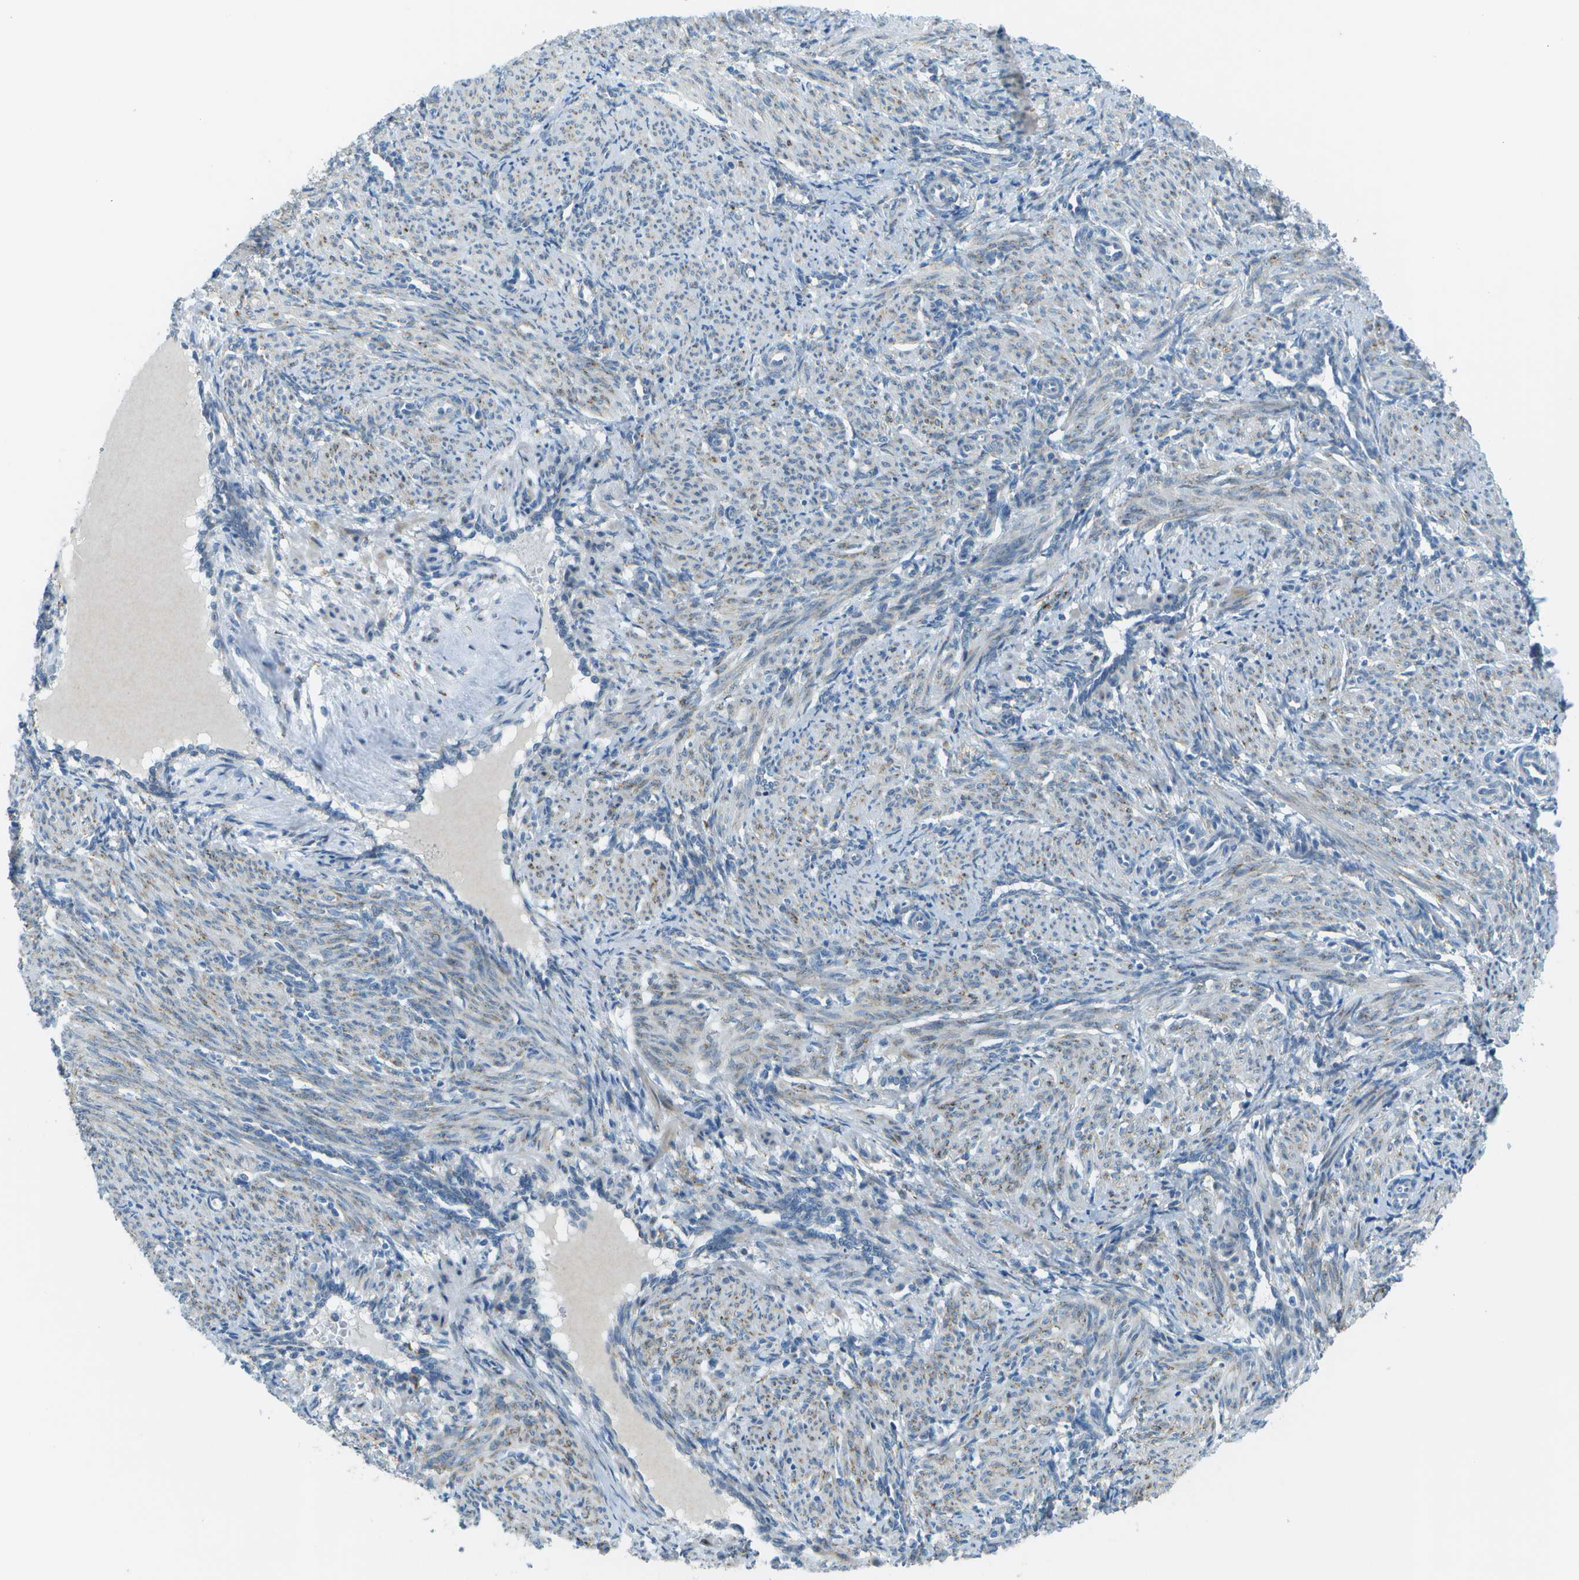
{"staining": {"intensity": "negative", "quantity": "none", "location": "none"}, "tissue": "smooth muscle", "cell_type": "Smooth muscle cells", "image_type": "normal", "snomed": [{"axis": "morphology", "description": "Normal tissue, NOS"}, {"axis": "topography", "description": "Endometrium"}], "caption": "A high-resolution micrograph shows immunohistochemistry (IHC) staining of benign smooth muscle, which exhibits no significant positivity in smooth muscle cells. Brightfield microscopy of IHC stained with DAB (brown) and hematoxylin (blue), captured at high magnification.", "gene": "KCTD3", "patient": {"sex": "female", "age": 33}}